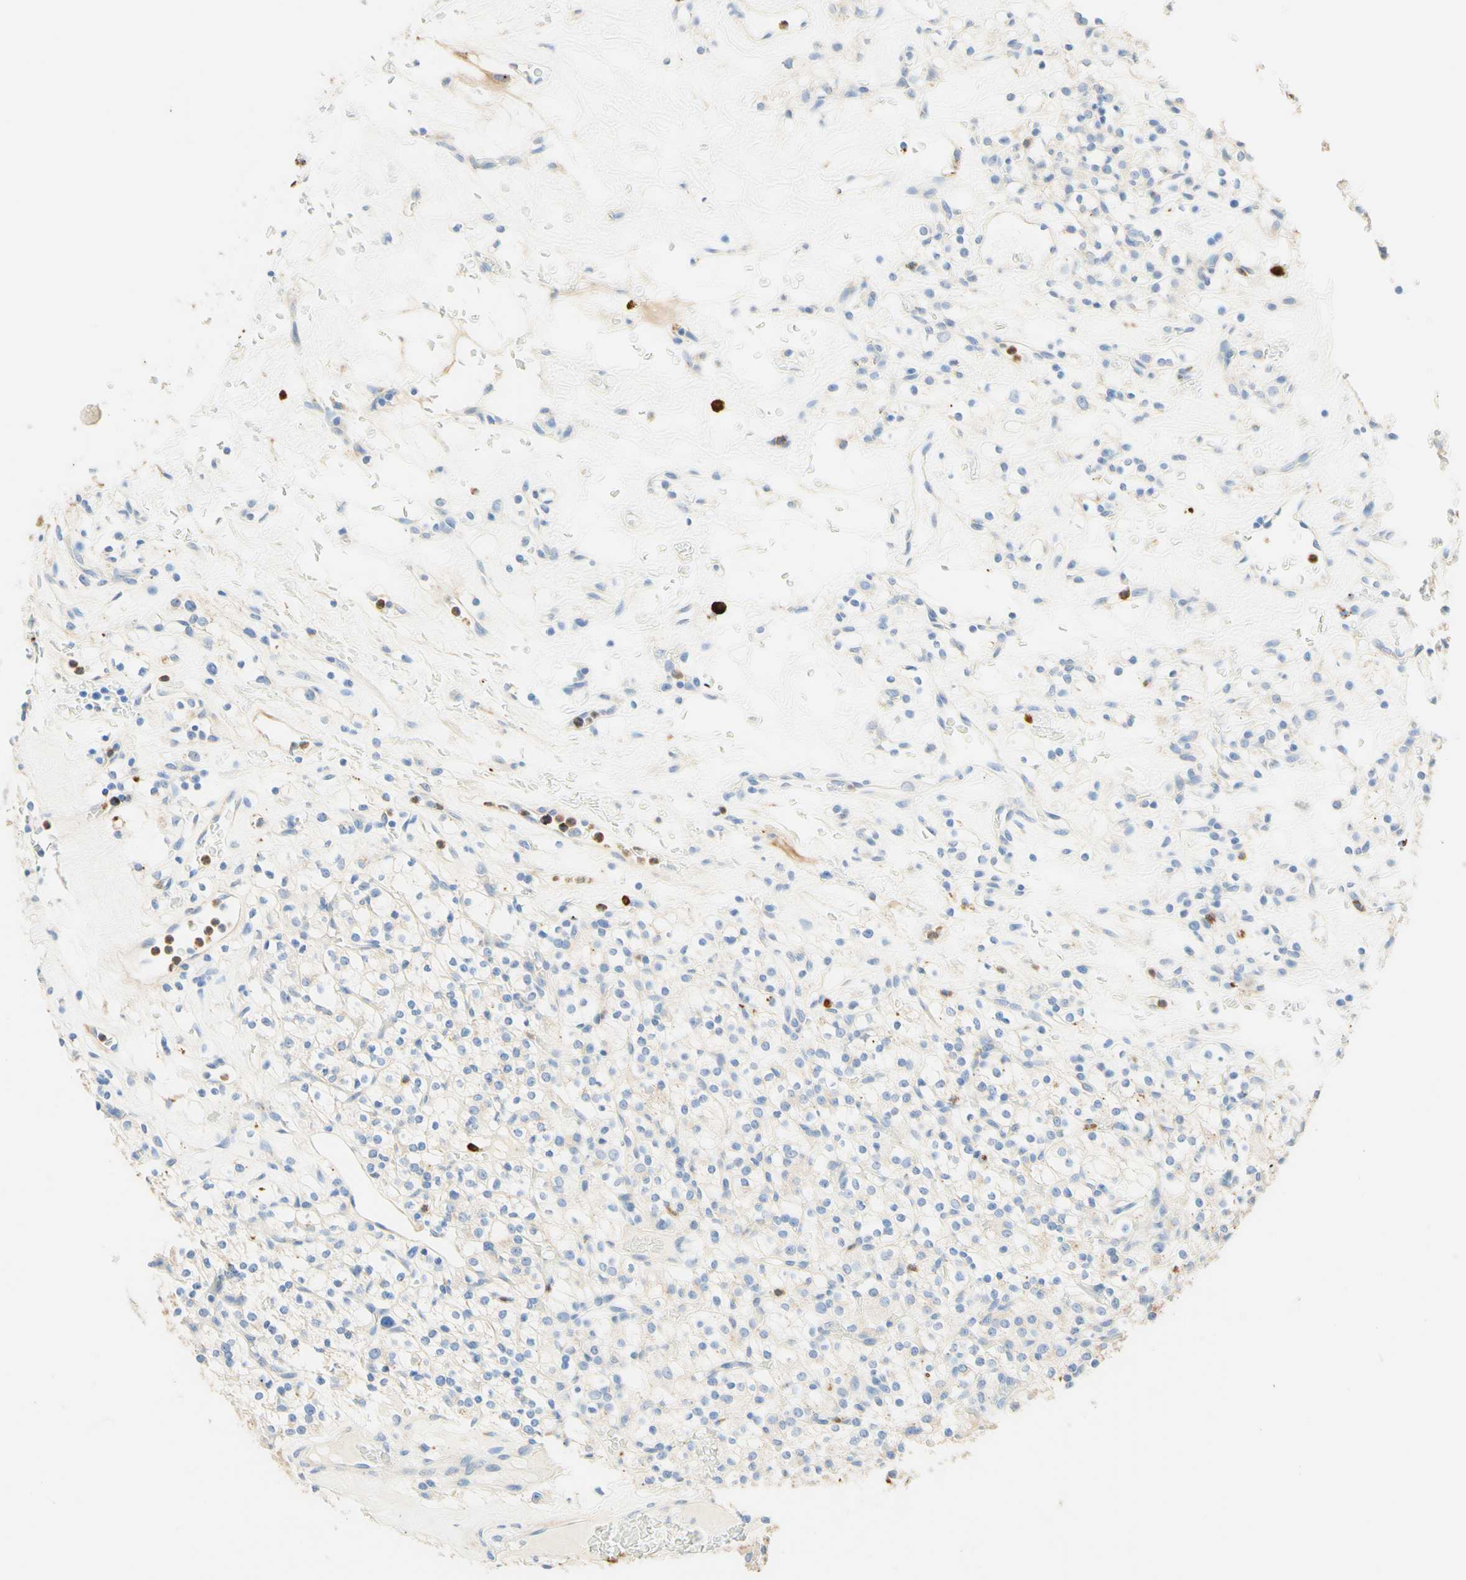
{"staining": {"intensity": "negative", "quantity": "none", "location": "none"}, "tissue": "renal cancer", "cell_type": "Tumor cells", "image_type": "cancer", "snomed": [{"axis": "morphology", "description": "Normal tissue, NOS"}, {"axis": "morphology", "description": "Adenocarcinoma, NOS"}, {"axis": "topography", "description": "Kidney"}], "caption": "A photomicrograph of human renal cancer (adenocarcinoma) is negative for staining in tumor cells.", "gene": "CD63", "patient": {"sex": "female", "age": 72}}